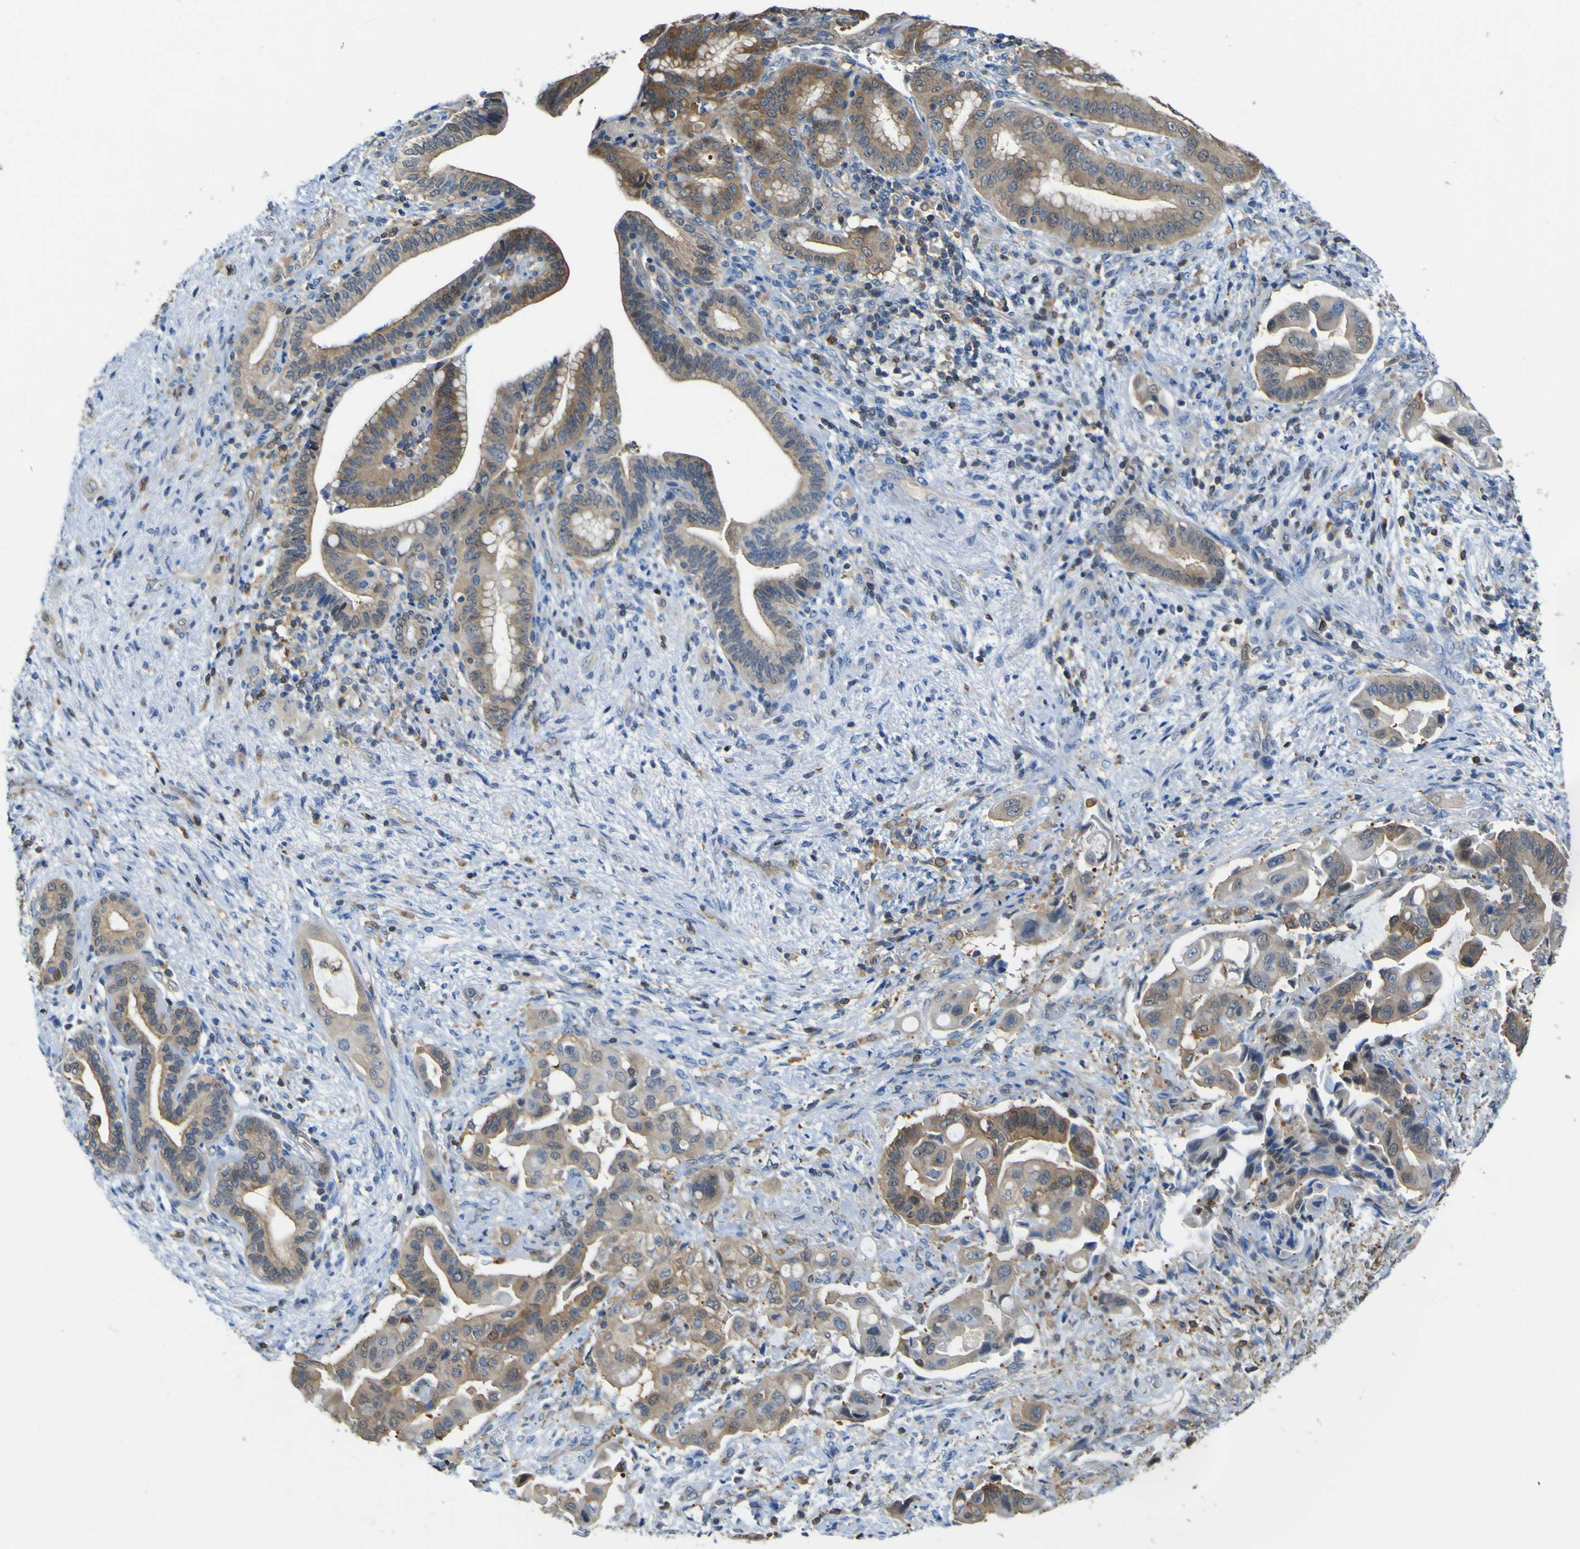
{"staining": {"intensity": "moderate", "quantity": ">75%", "location": "cytoplasmic/membranous"}, "tissue": "liver cancer", "cell_type": "Tumor cells", "image_type": "cancer", "snomed": [{"axis": "morphology", "description": "Cholangiocarcinoma"}, {"axis": "topography", "description": "Liver"}], "caption": "Protein expression by immunohistochemistry displays moderate cytoplasmic/membranous staining in about >75% of tumor cells in liver cancer (cholangiocarcinoma).", "gene": "ABHD3", "patient": {"sex": "female", "age": 61}}